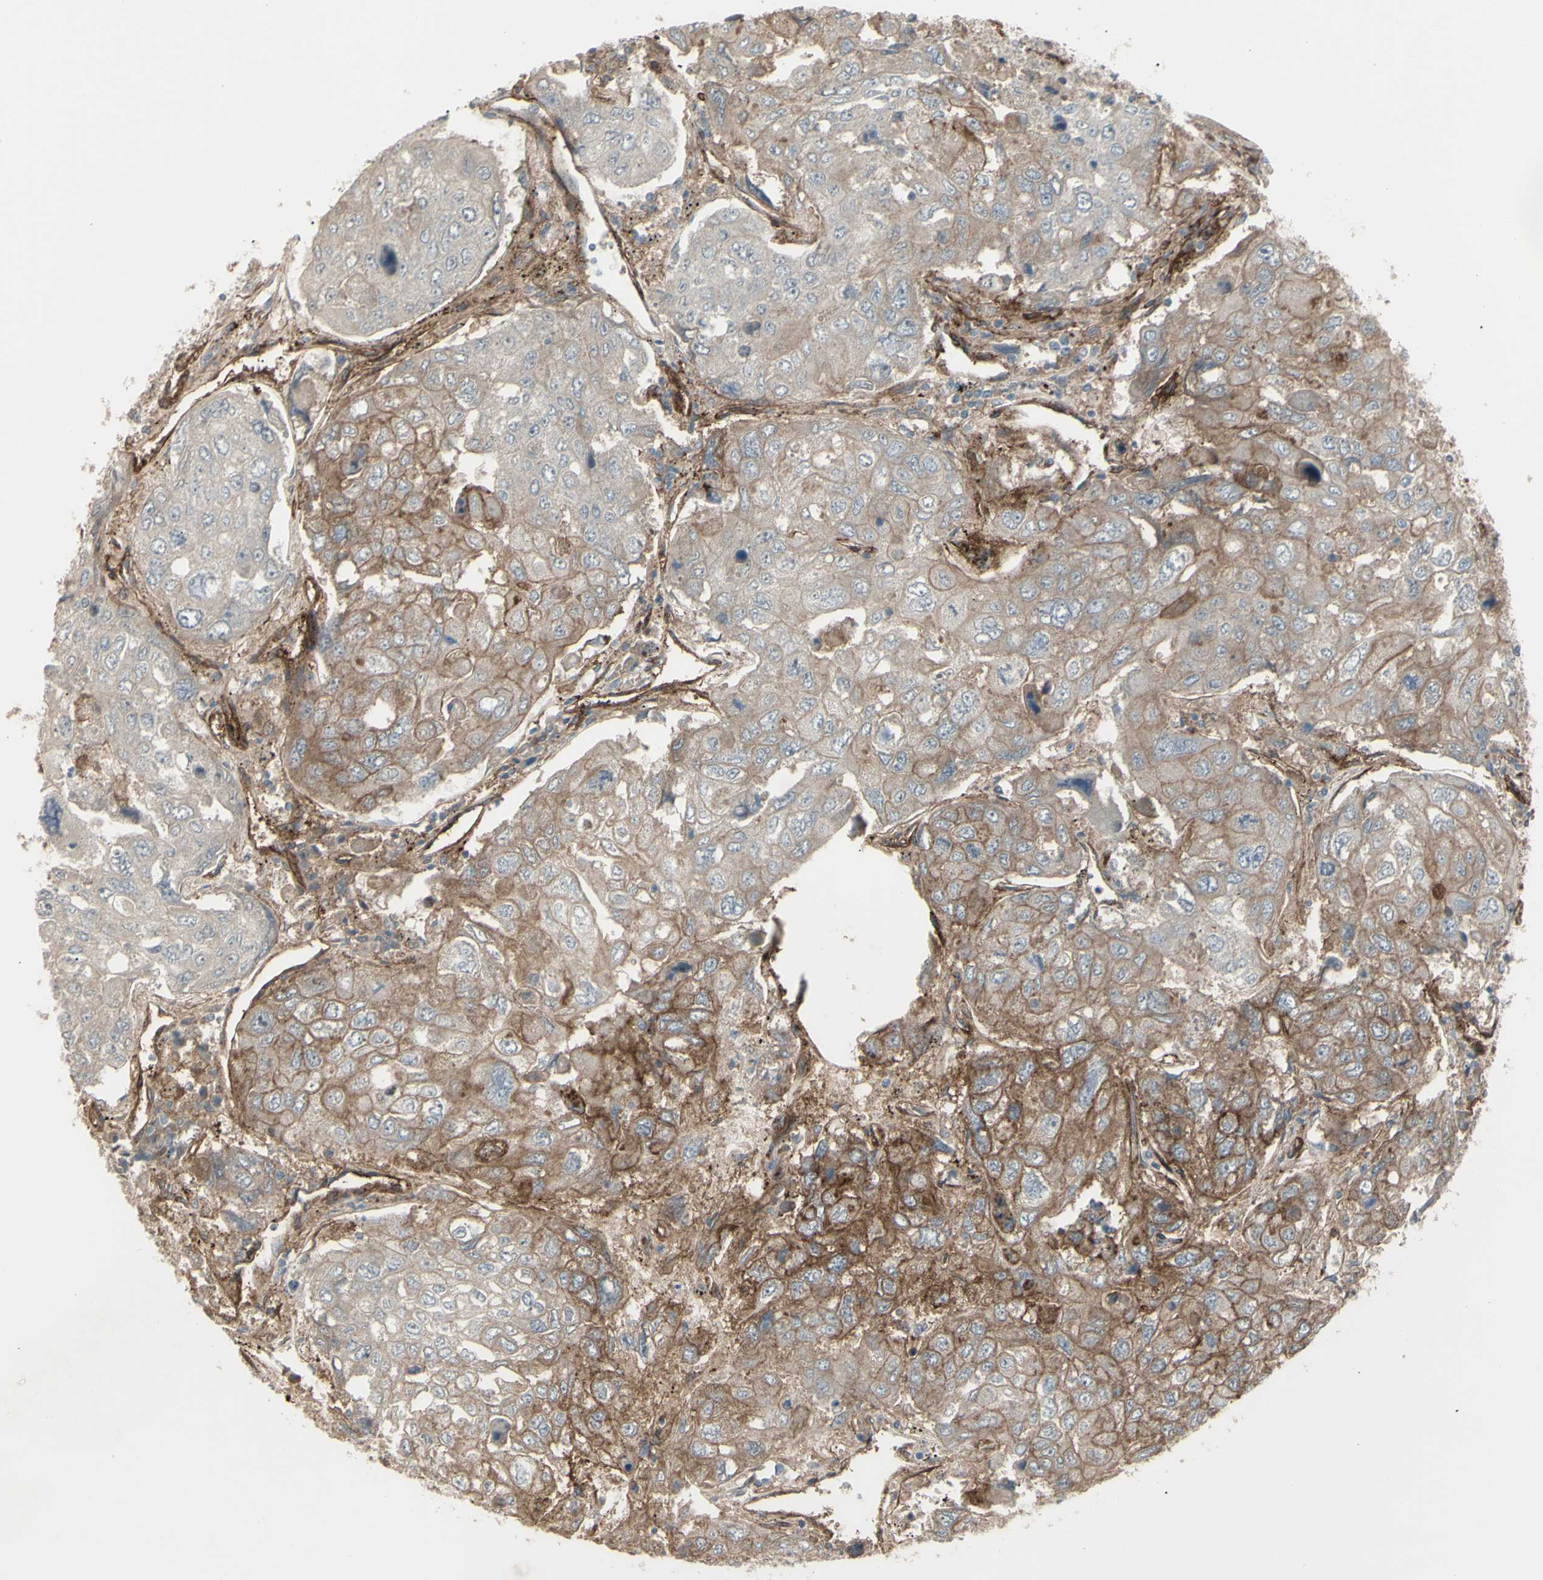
{"staining": {"intensity": "weak", "quantity": "25%-75%", "location": "cytoplasmic/membranous"}, "tissue": "urothelial cancer", "cell_type": "Tumor cells", "image_type": "cancer", "snomed": [{"axis": "morphology", "description": "Urothelial carcinoma, High grade"}, {"axis": "topography", "description": "Lymph node"}, {"axis": "topography", "description": "Urinary bladder"}], "caption": "A brown stain labels weak cytoplasmic/membranous staining of a protein in human urothelial cancer tumor cells.", "gene": "CD276", "patient": {"sex": "male", "age": 51}}